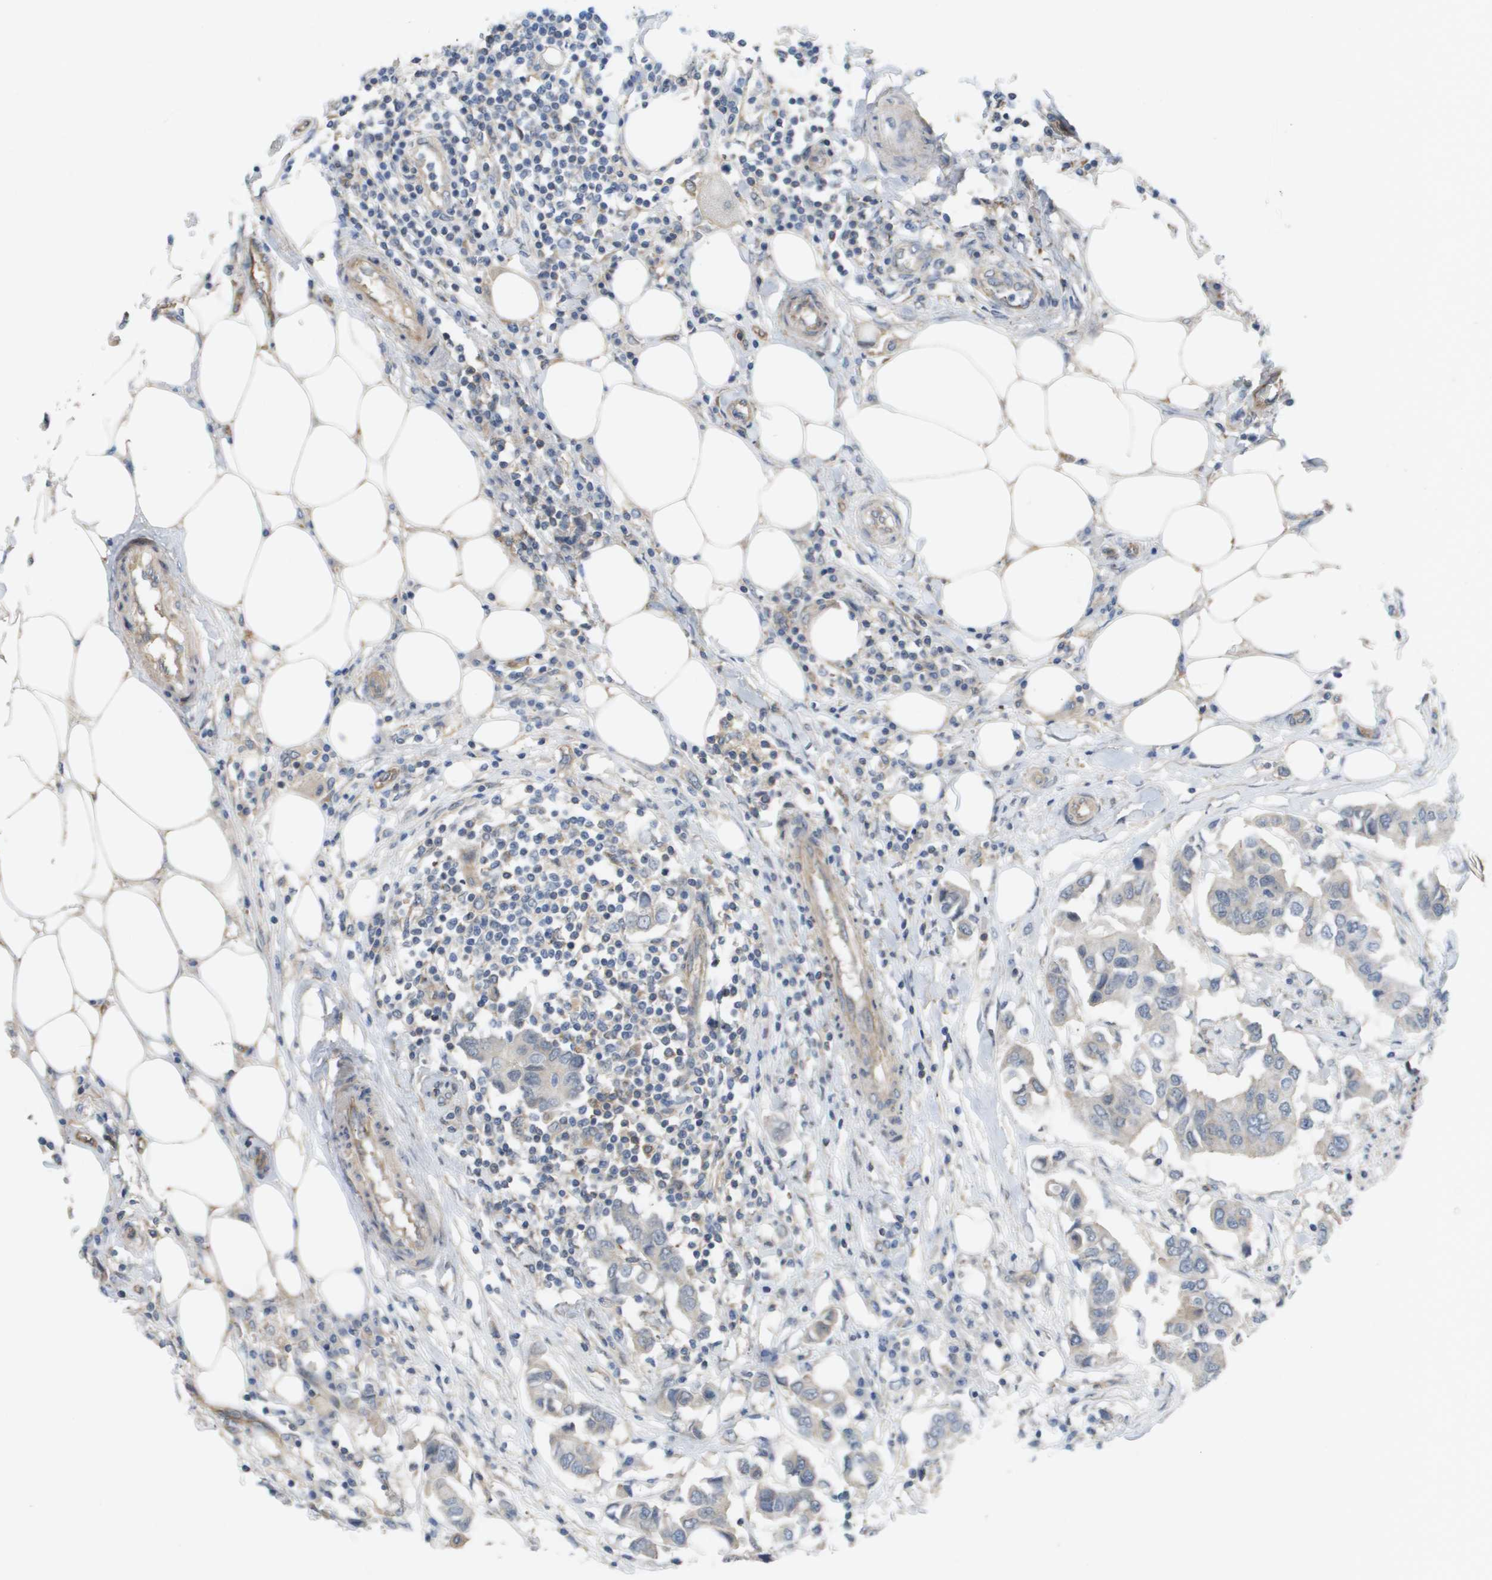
{"staining": {"intensity": "negative", "quantity": "none", "location": "none"}, "tissue": "breast cancer", "cell_type": "Tumor cells", "image_type": "cancer", "snomed": [{"axis": "morphology", "description": "Duct carcinoma"}, {"axis": "topography", "description": "Breast"}], "caption": "High power microscopy image of an immunohistochemistry (IHC) photomicrograph of breast cancer, revealing no significant positivity in tumor cells.", "gene": "MTARC2", "patient": {"sex": "female", "age": 80}}